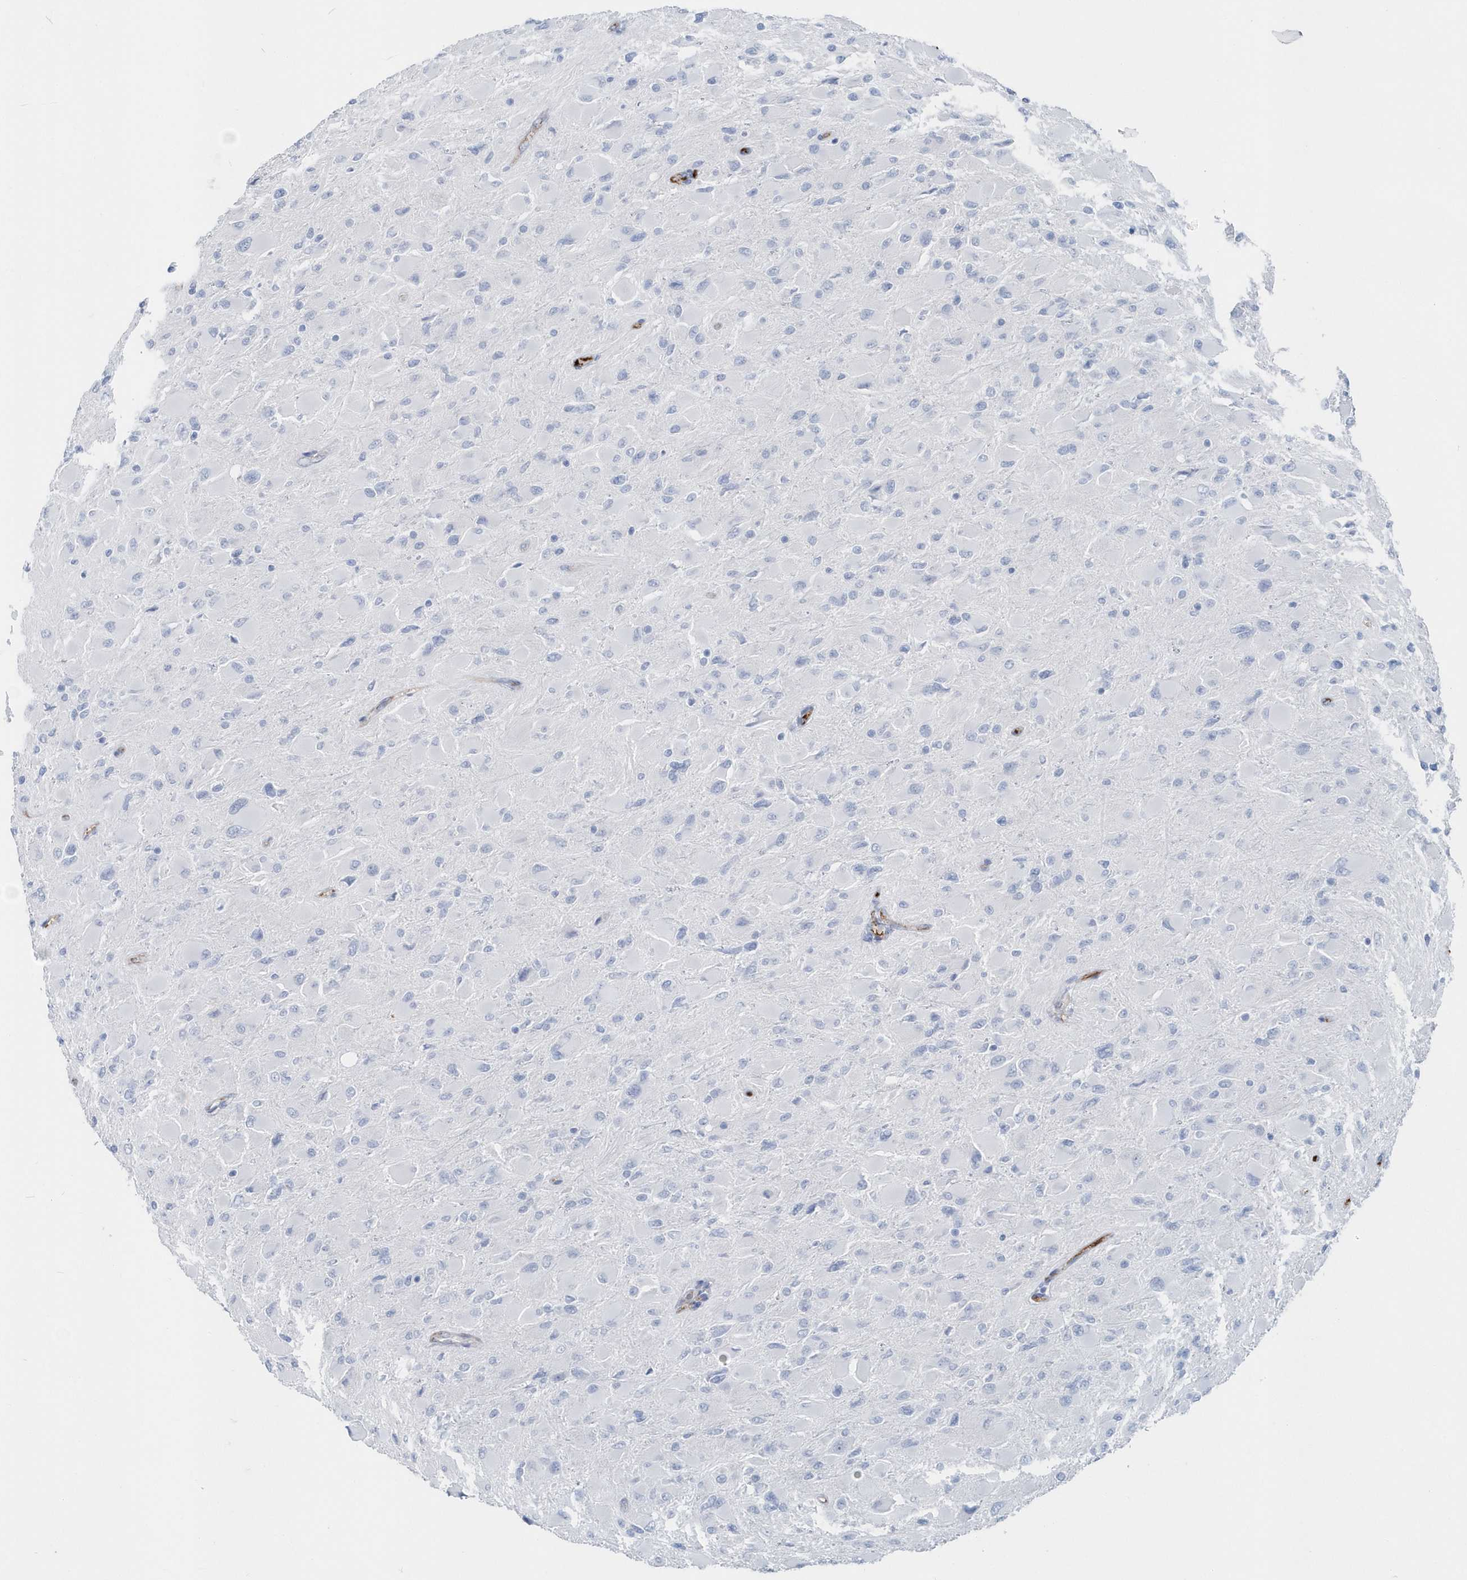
{"staining": {"intensity": "negative", "quantity": "none", "location": "none"}, "tissue": "glioma", "cell_type": "Tumor cells", "image_type": "cancer", "snomed": [{"axis": "morphology", "description": "Glioma, malignant, High grade"}, {"axis": "topography", "description": "Cerebral cortex"}], "caption": "This is a histopathology image of IHC staining of high-grade glioma (malignant), which shows no positivity in tumor cells.", "gene": "JCHAIN", "patient": {"sex": "female", "age": 36}}